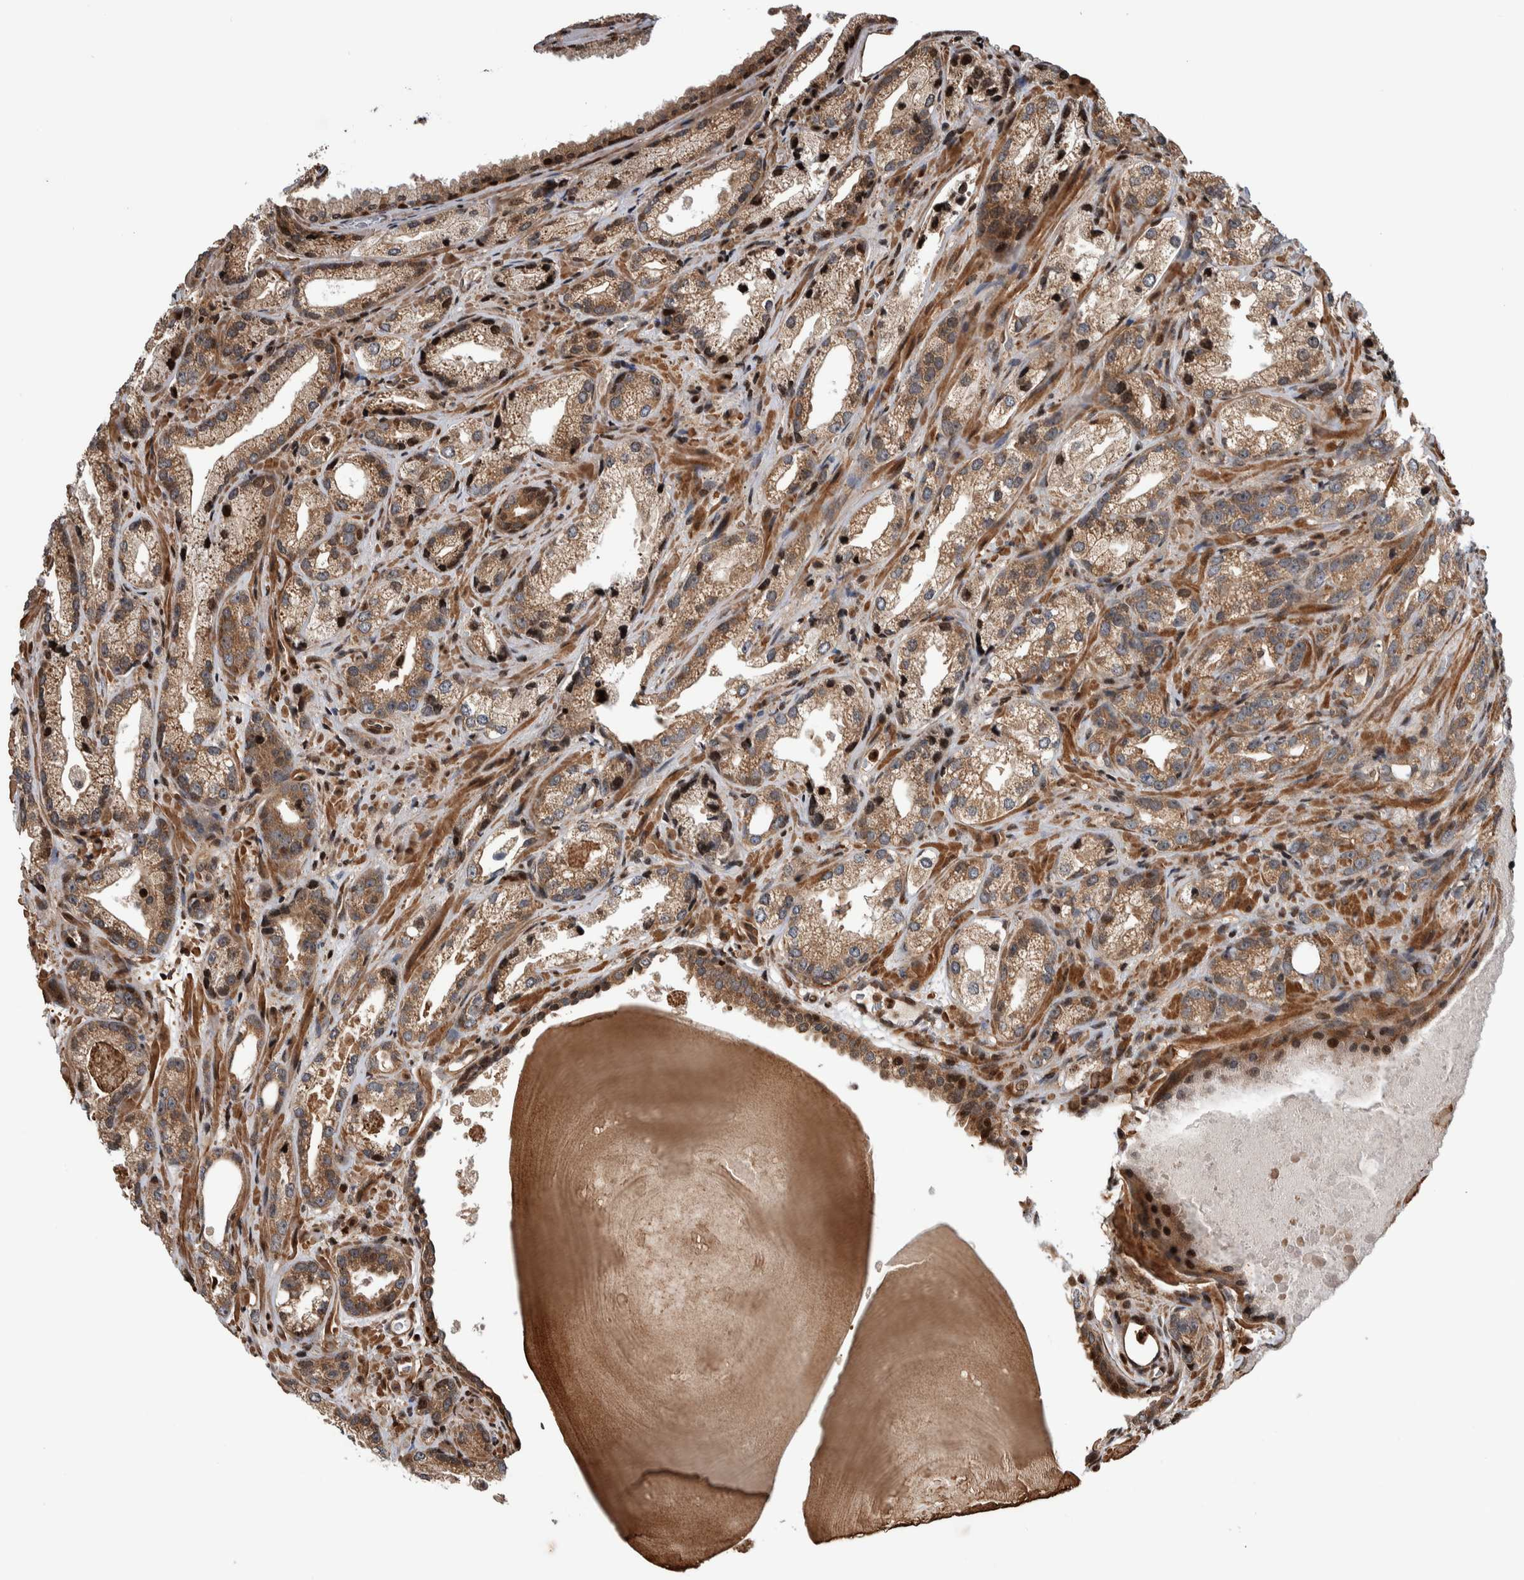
{"staining": {"intensity": "moderate", "quantity": ">75%", "location": "cytoplasmic/membranous"}, "tissue": "prostate cancer", "cell_type": "Tumor cells", "image_type": "cancer", "snomed": [{"axis": "morphology", "description": "Adenocarcinoma, High grade"}, {"axis": "topography", "description": "Prostate"}], "caption": "This is an image of immunohistochemistry staining of prostate adenocarcinoma (high-grade), which shows moderate expression in the cytoplasmic/membranous of tumor cells.", "gene": "ARFGEF1", "patient": {"sex": "male", "age": 63}}